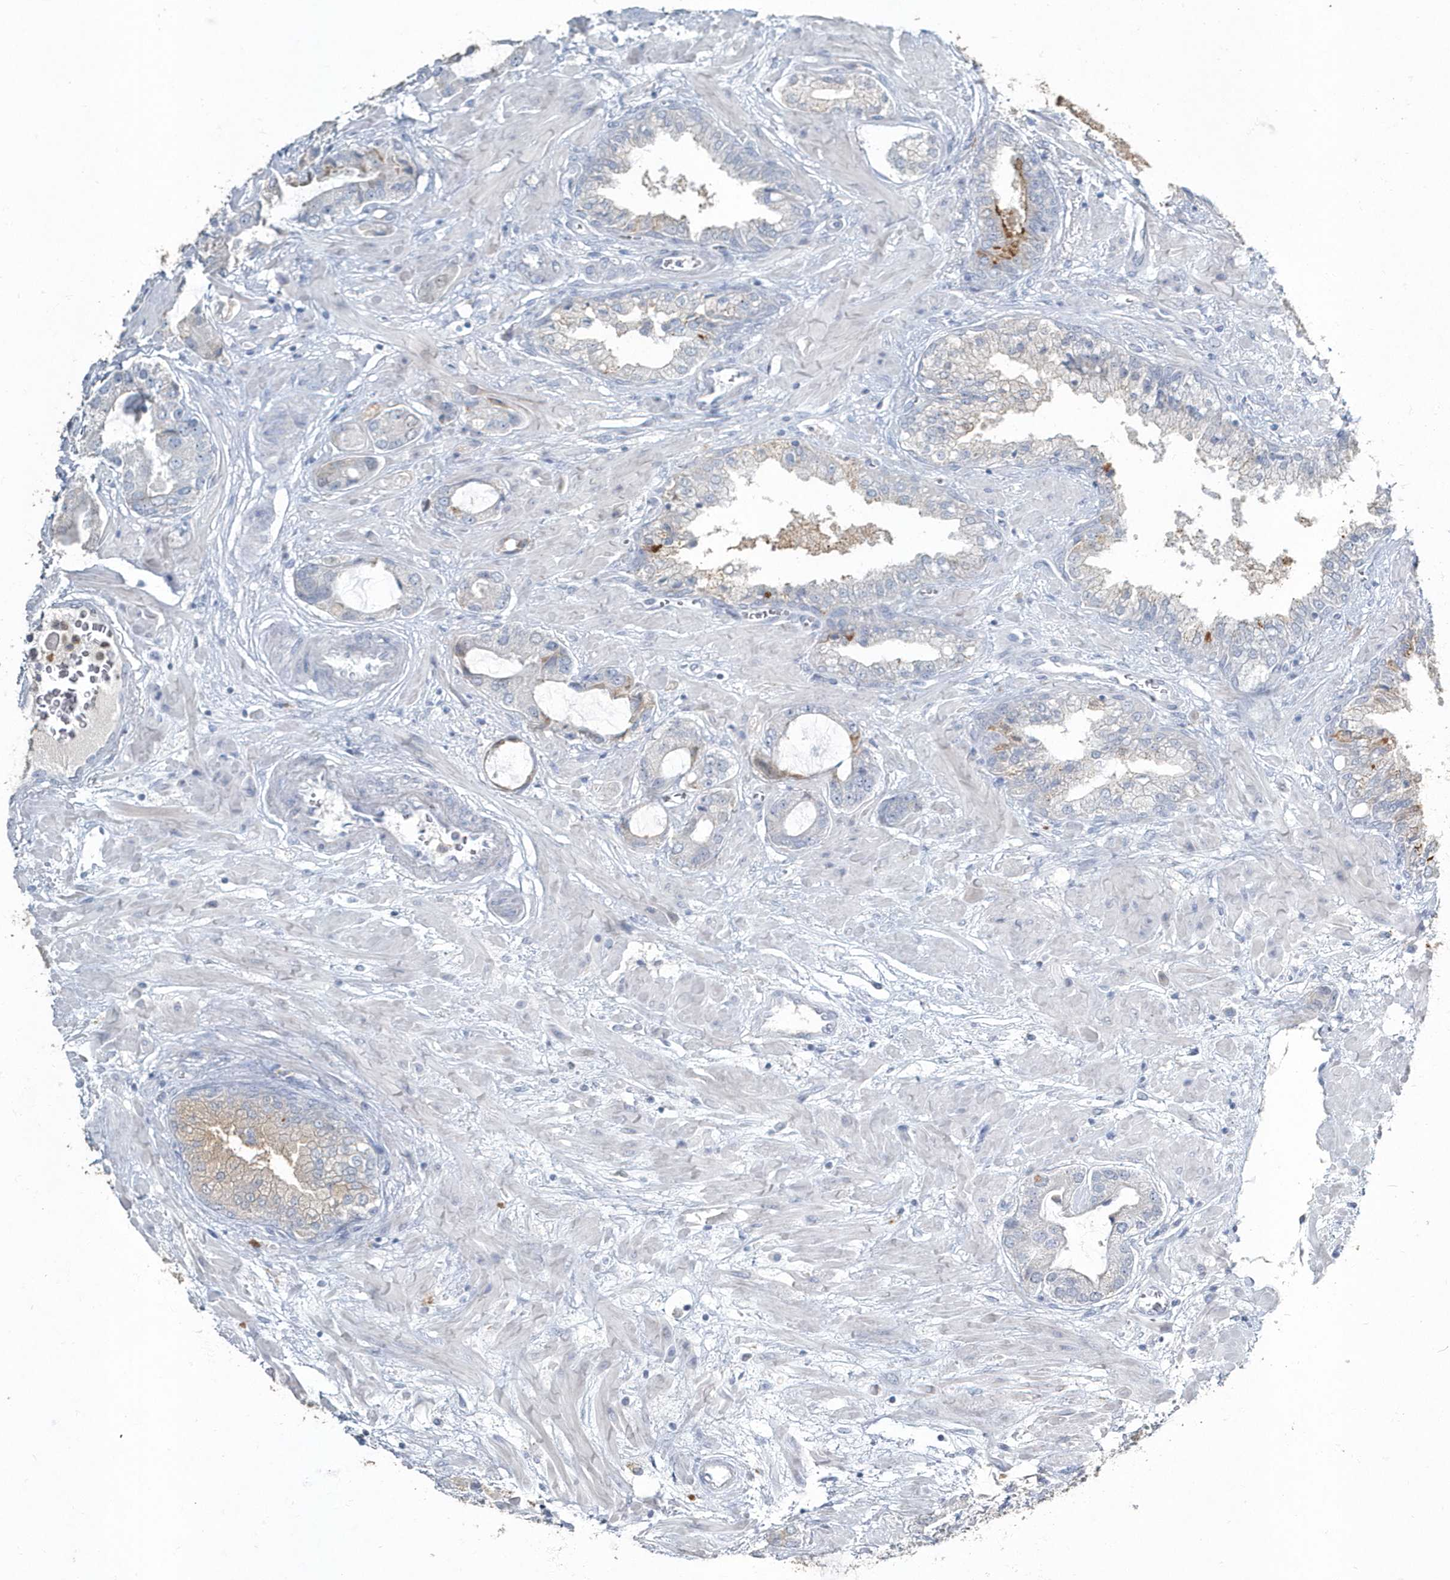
{"staining": {"intensity": "negative", "quantity": "none", "location": "none"}, "tissue": "prostate cancer", "cell_type": "Tumor cells", "image_type": "cancer", "snomed": [{"axis": "morphology", "description": "Normal tissue, NOS"}, {"axis": "morphology", "description": "Adenocarcinoma, High grade"}, {"axis": "topography", "description": "Prostate"}, {"axis": "topography", "description": "Peripheral nerve tissue"}], "caption": "Tumor cells are negative for protein expression in human prostate cancer (adenocarcinoma (high-grade)).", "gene": "MYOT", "patient": {"sex": "male", "age": 59}}